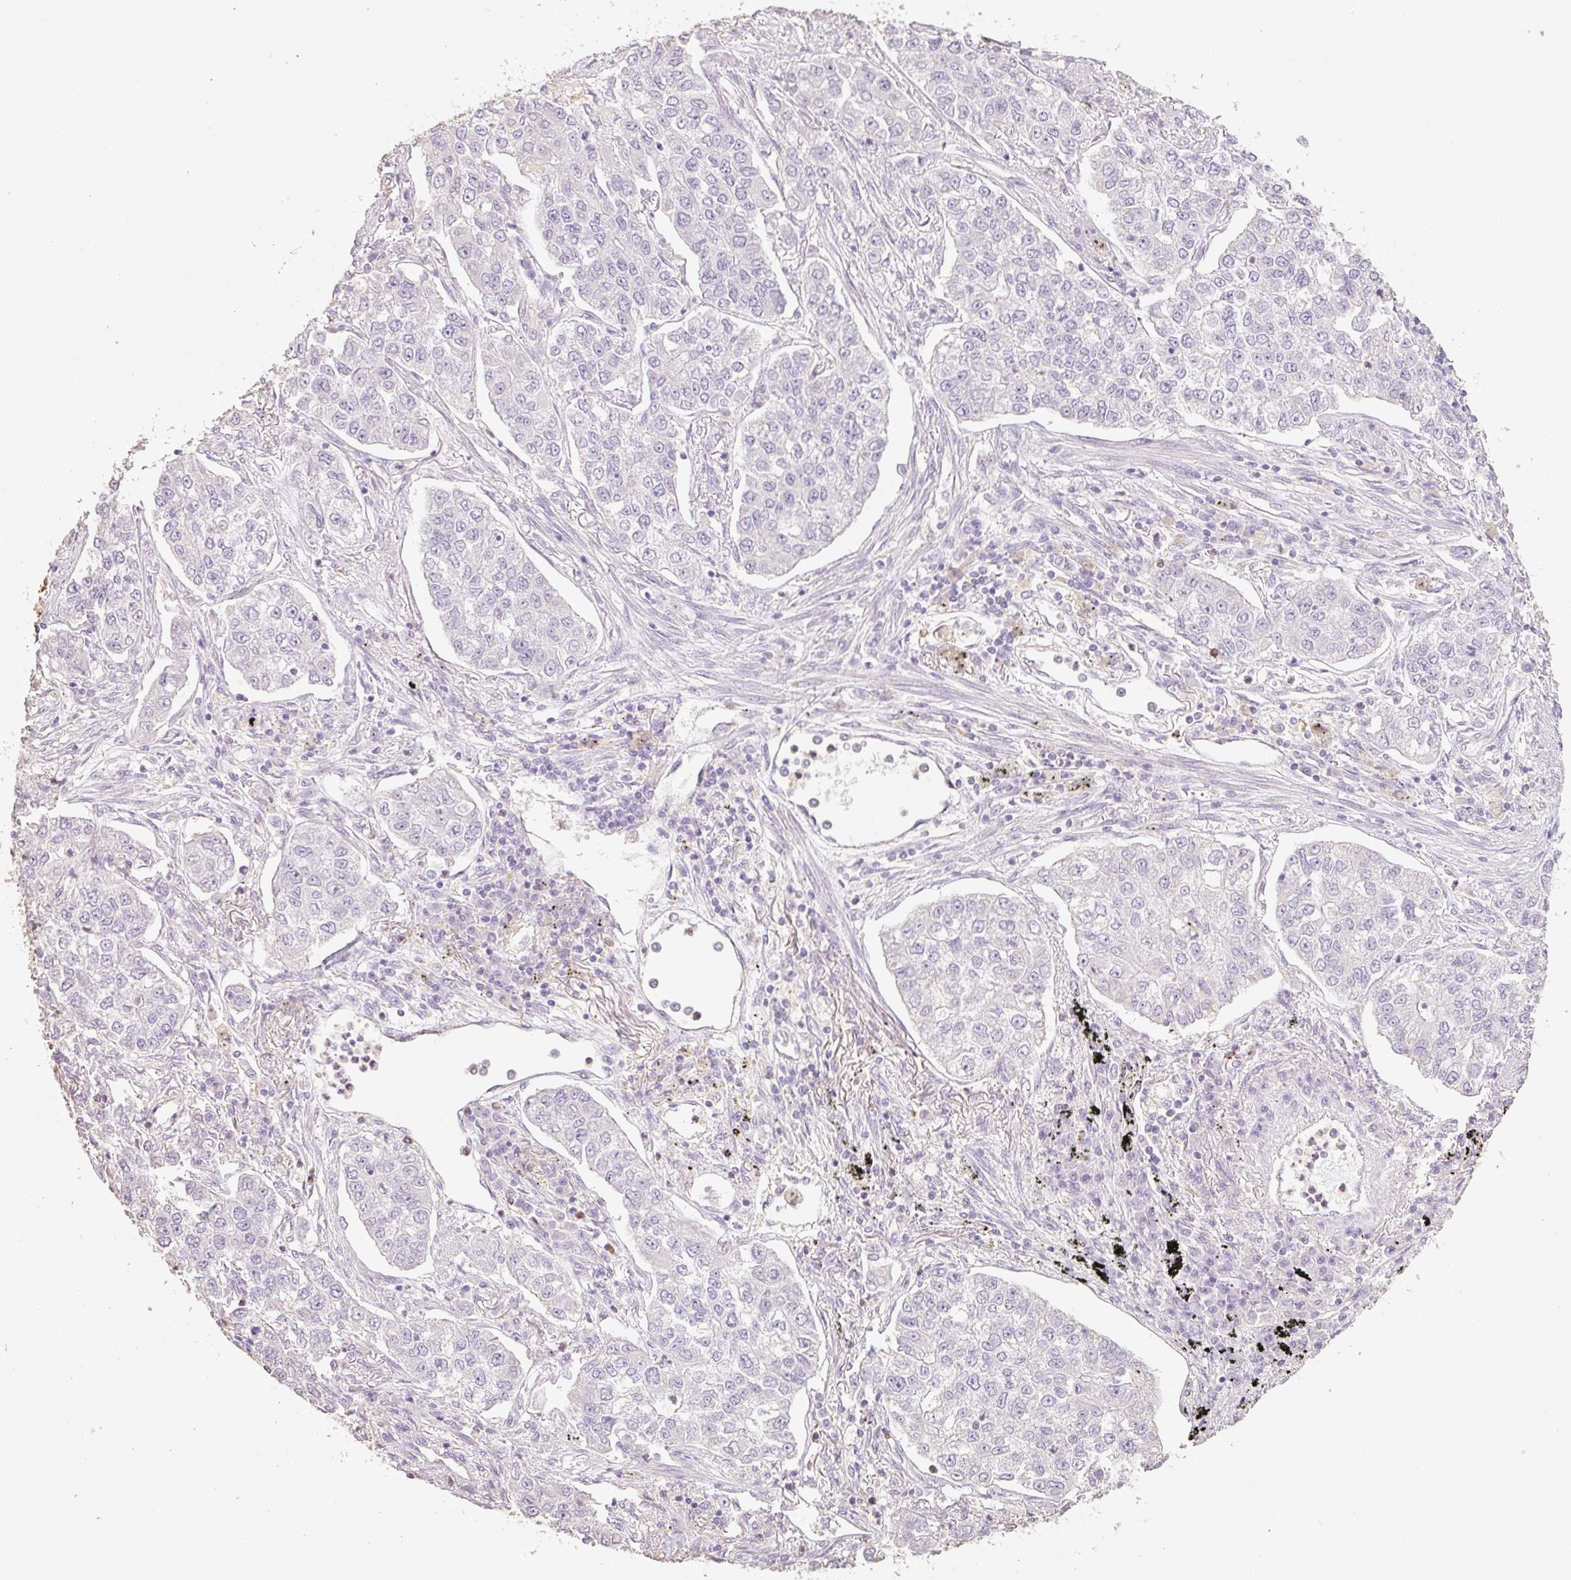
{"staining": {"intensity": "negative", "quantity": "none", "location": "none"}, "tissue": "lung cancer", "cell_type": "Tumor cells", "image_type": "cancer", "snomed": [{"axis": "morphology", "description": "Adenocarcinoma, NOS"}, {"axis": "topography", "description": "Lung"}], "caption": "Image shows no significant protein expression in tumor cells of adenocarcinoma (lung).", "gene": "MBOAT7", "patient": {"sex": "male", "age": 49}}